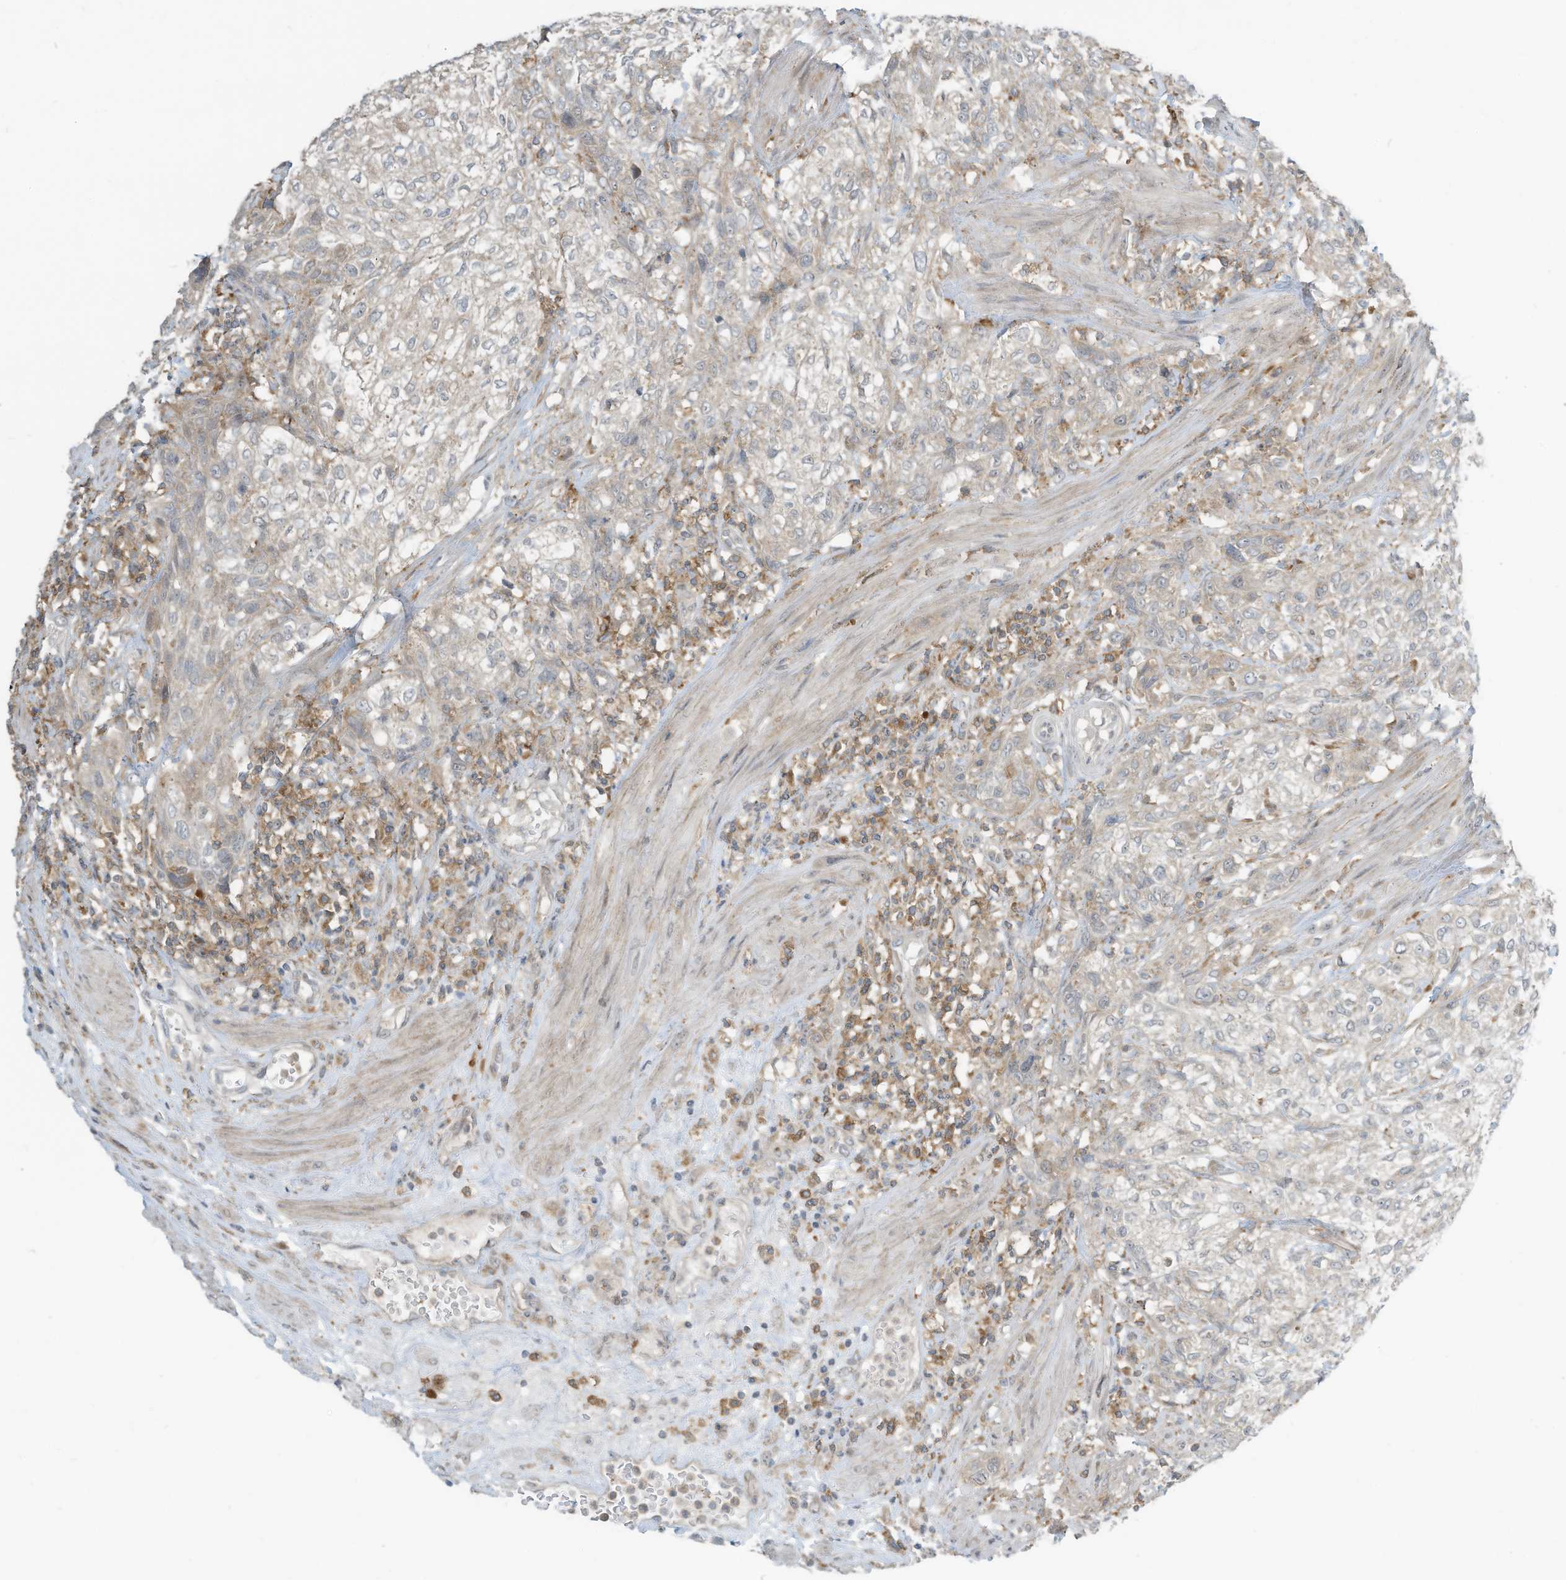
{"staining": {"intensity": "weak", "quantity": "<25%", "location": "cytoplasmic/membranous"}, "tissue": "urothelial cancer", "cell_type": "Tumor cells", "image_type": "cancer", "snomed": [{"axis": "morphology", "description": "Urothelial carcinoma, High grade"}, {"axis": "topography", "description": "Urinary bladder"}], "caption": "Tumor cells show no significant staining in high-grade urothelial carcinoma.", "gene": "DZIP3", "patient": {"sex": "male", "age": 35}}